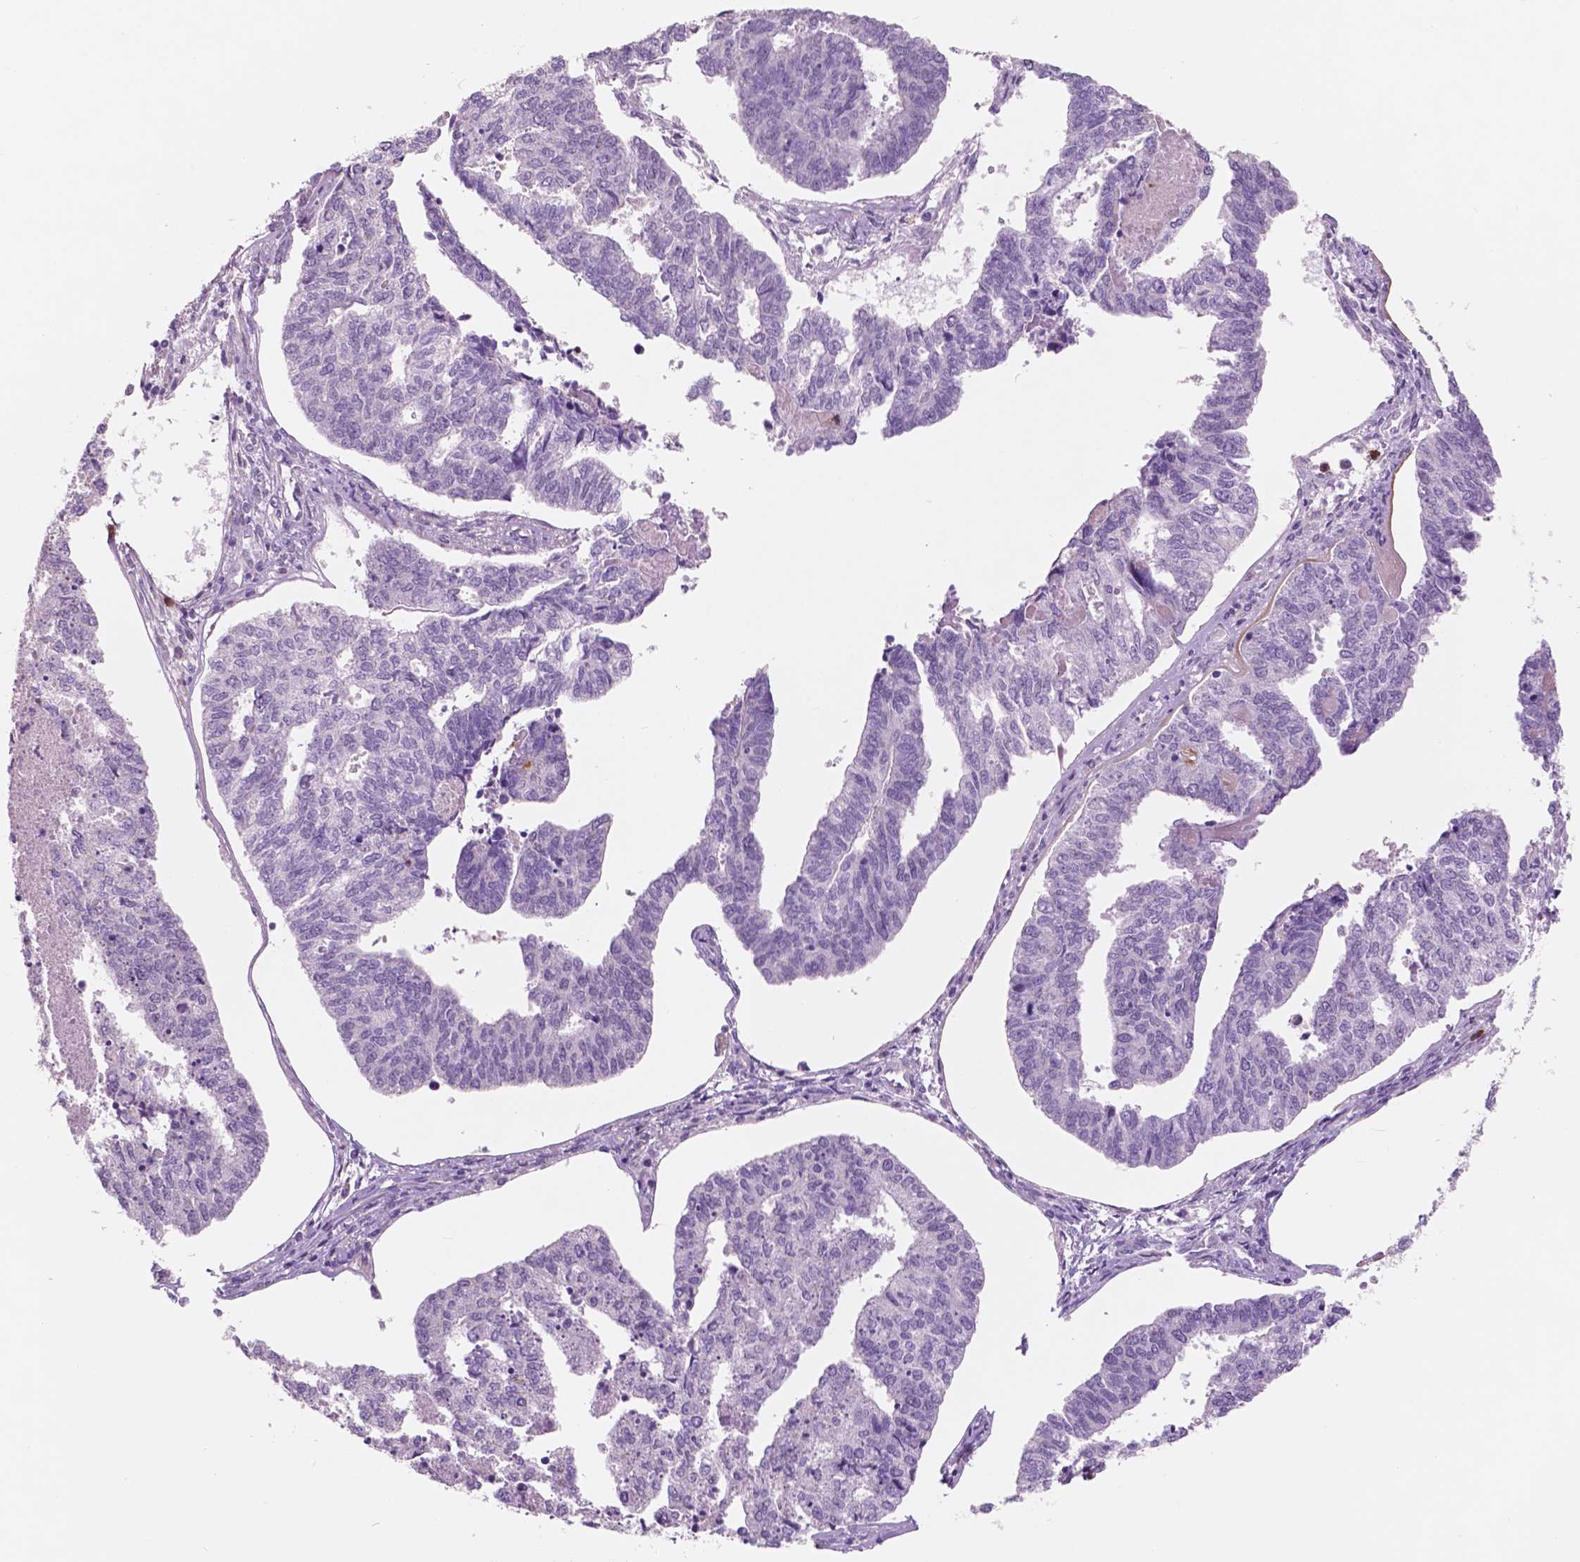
{"staining": {"intensity": "negative", "quantity": "none", "location": "none"}, "tissue": "endometrial cancer", "cell_type": "Tumor cells", "image_type": "cancer", "snomed": [{"axis": "morphology", "description": "Adenocarcinoma, NOS"}, {"axis": "topography", "description": "Endometrium"}], "caption": "IHC image of endometrial cancer (adenocarcinoma) stained for a protein (brown), which reveals no positivity in tumor cells. (DAB (3,3'-diaminobenzidine) immunohistochemistry with hematoxylin counter stain).", "gene": "CUZD1", "patient": {"sex": "female", "age": 73}}